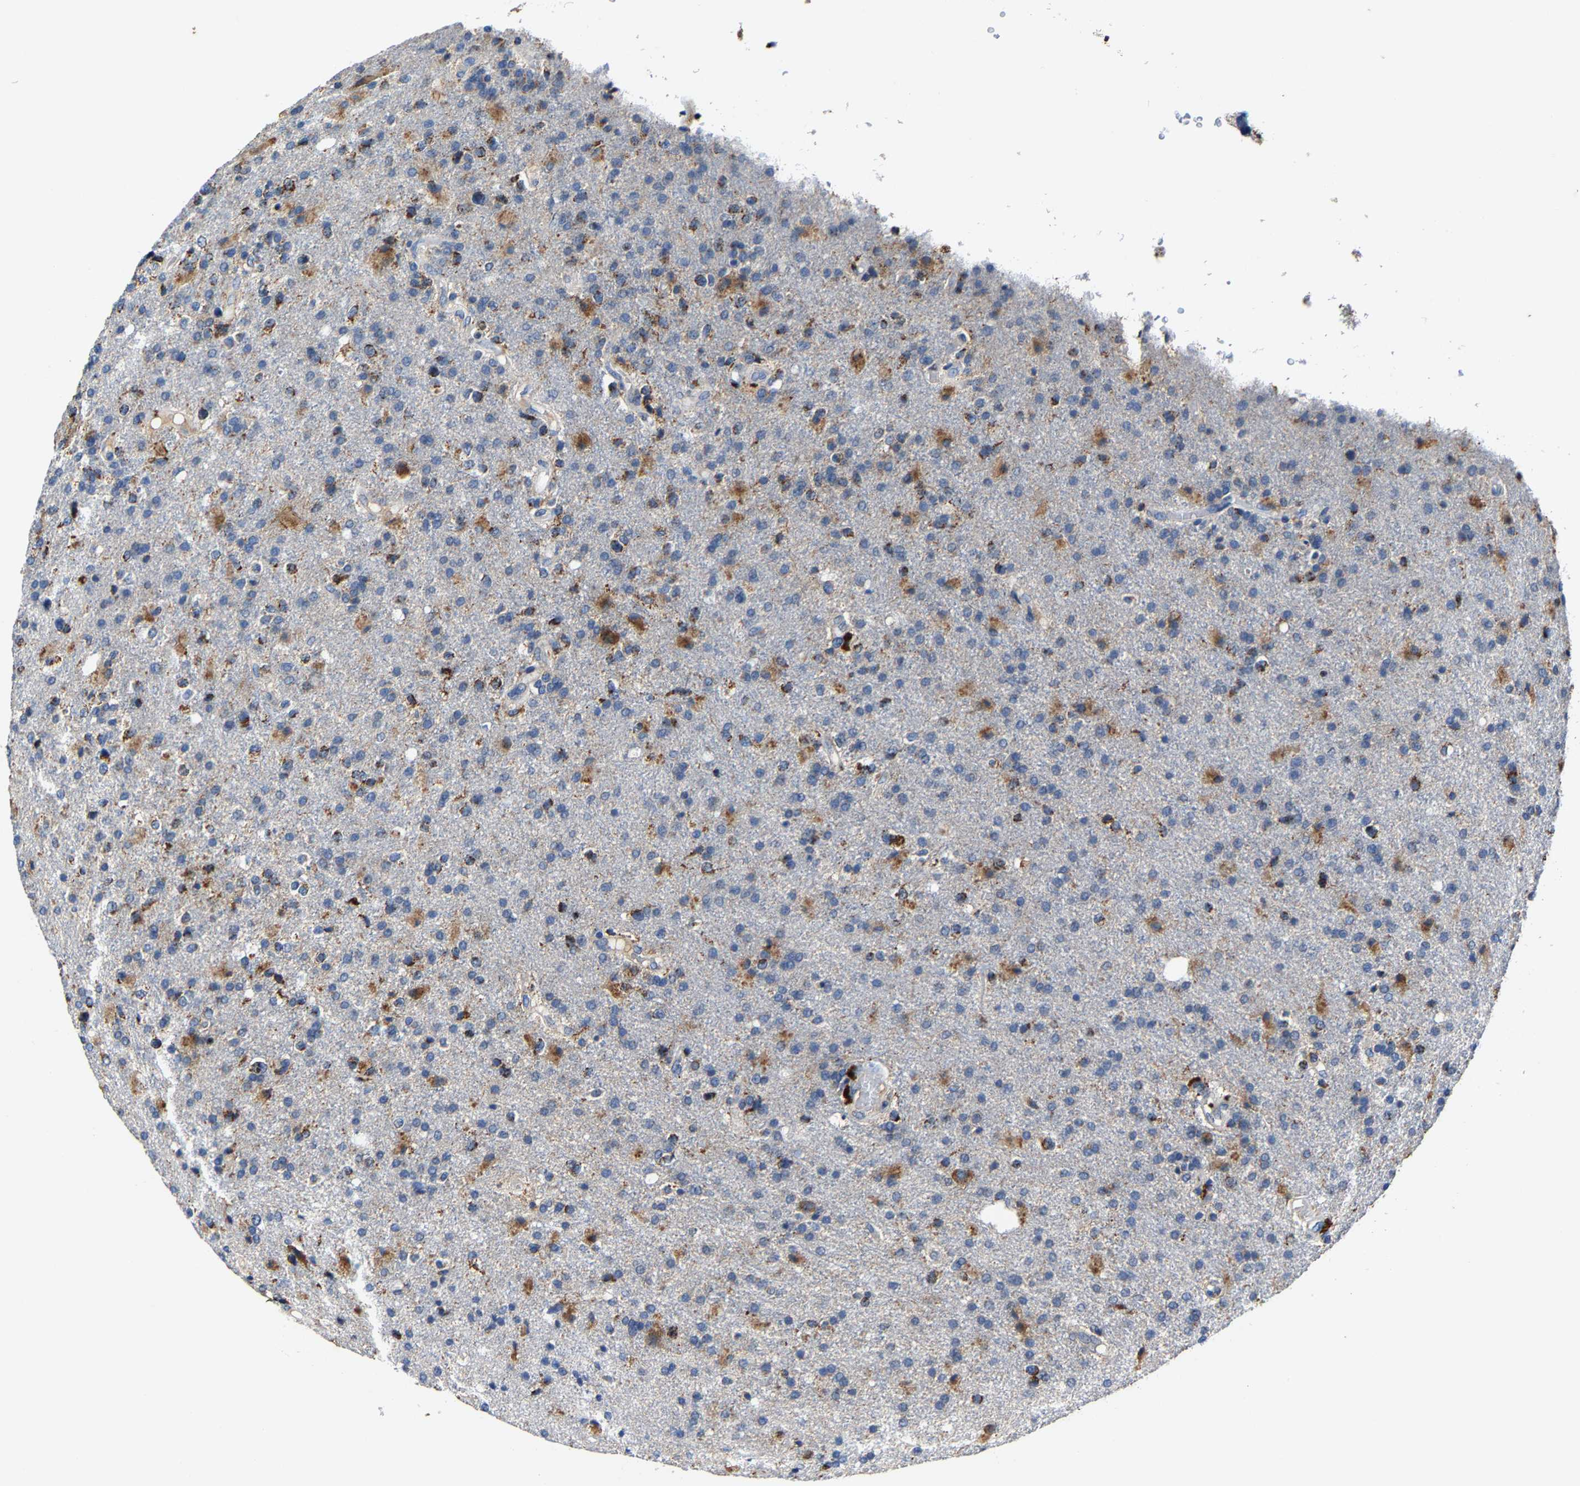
{"staining": {"intensity": "moderate", "quantity": "25%-75%", "location": "cytoplasmic/membranous"}, "tissue": "glioma", "cell_type": "Tumor cells", "image_type": "cancer", "snomed": [{"axis": "morphology", "description": "Glioma, malignant, High grade"}, {"axis": "topography", "description": "Brain"}], "caption": "Immunohistochemistry photomicrograph of human glioma stained for a protein (brown), which demonstrates medium levels of moderate cytoplasmic/membranous staining in approximately 25%-75% of tumor cells.", "gene": "SLC25A25", "patient": {"sex": "male", "age": 72}}